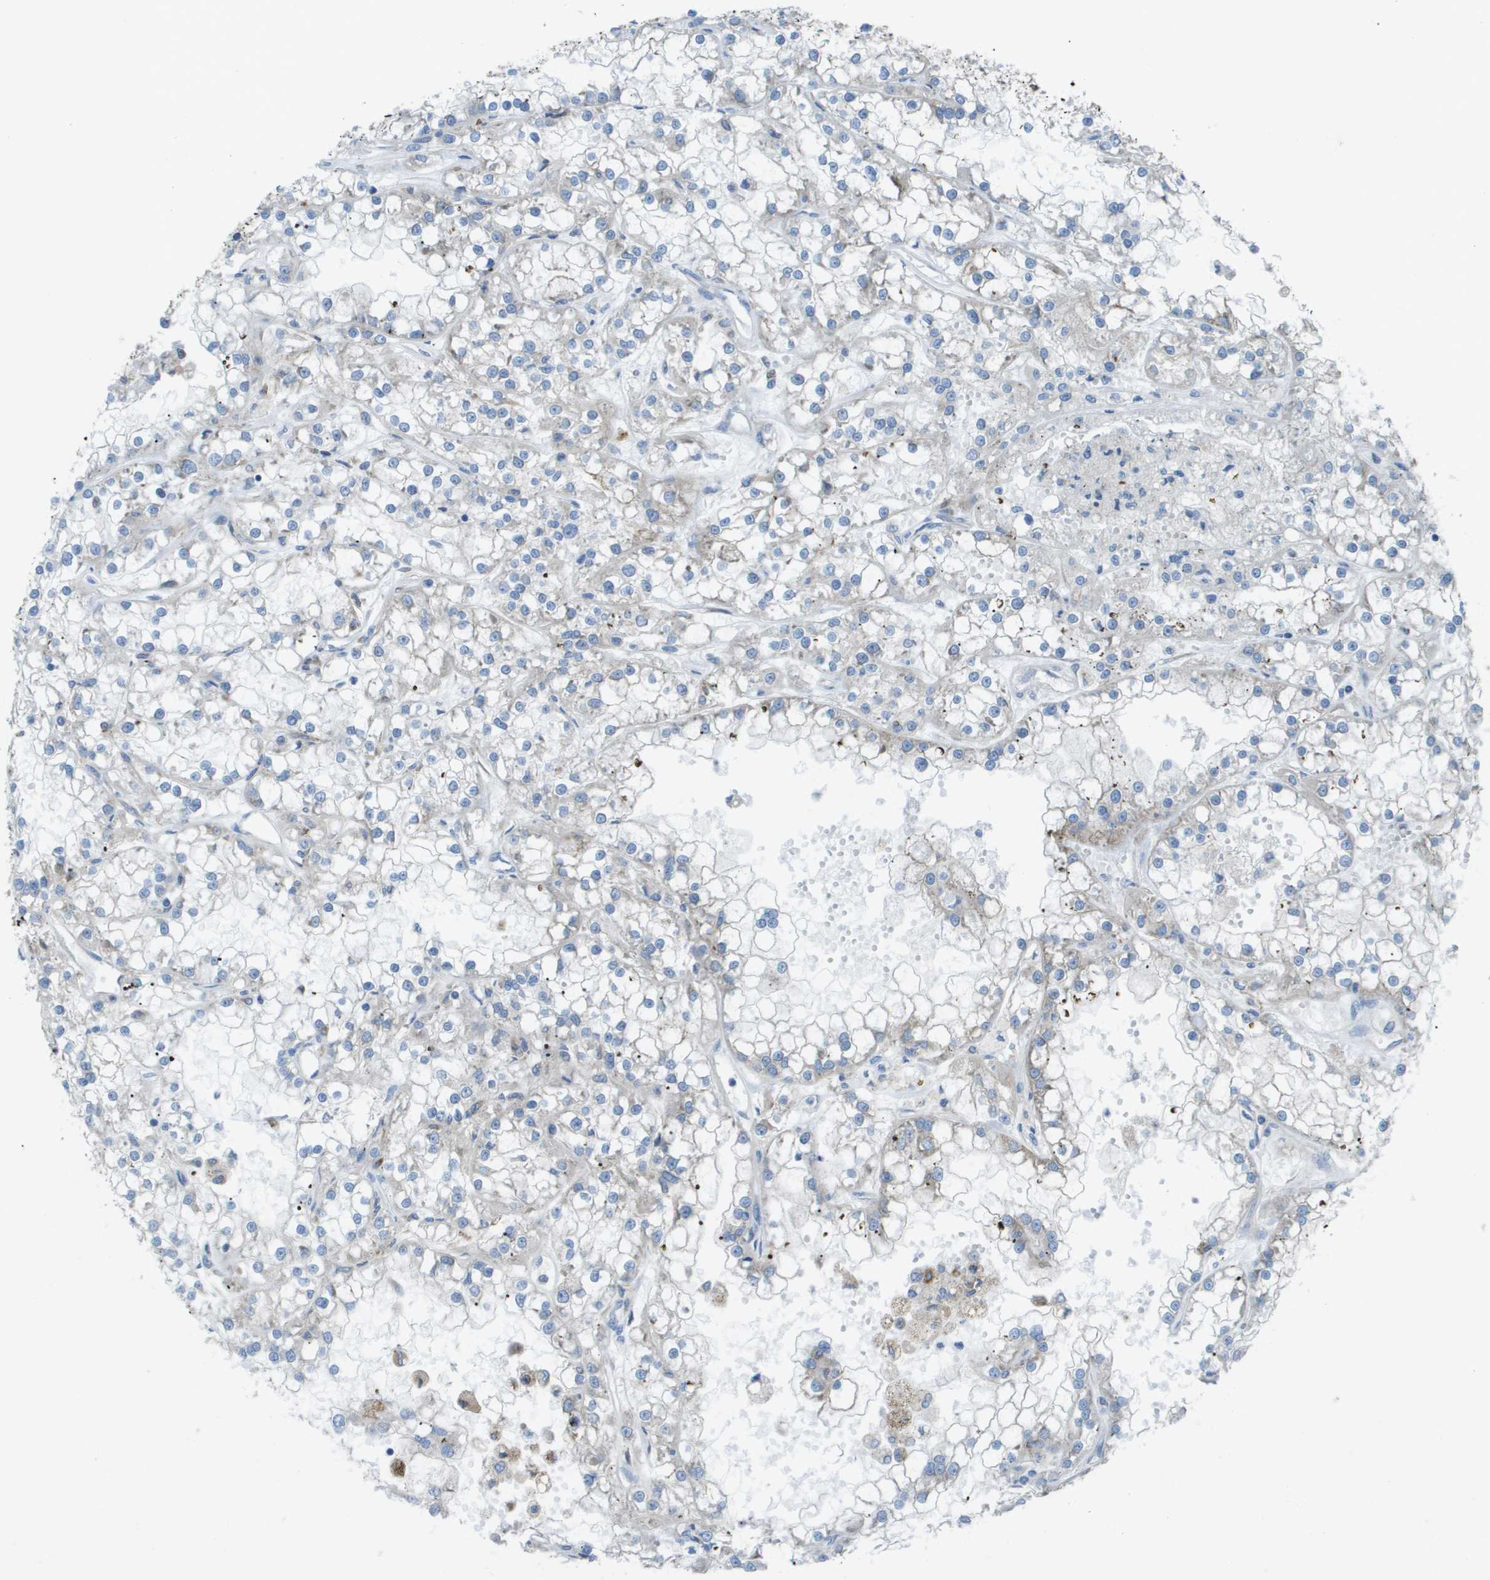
{"staining": {"intensity": "negative", "quantity": "none", "location": "none"}, "tissue": "renal cancer", "cell_type": "Tumor cells", "image_type": "cancer", "snomed": [{"axis": "morphology", "description": "Adenocarcinoma, NOS"}, {"axis": "topography", "description": "Kidney"}], "caption": "A histopathology image of adenocarcinoma (renal) stained for a protein exhibits no brown staining in tumor cells. Nuclei are stained in blue.", "gene": "CLCN2", "patient": {"sex": "female", "age": 52}}